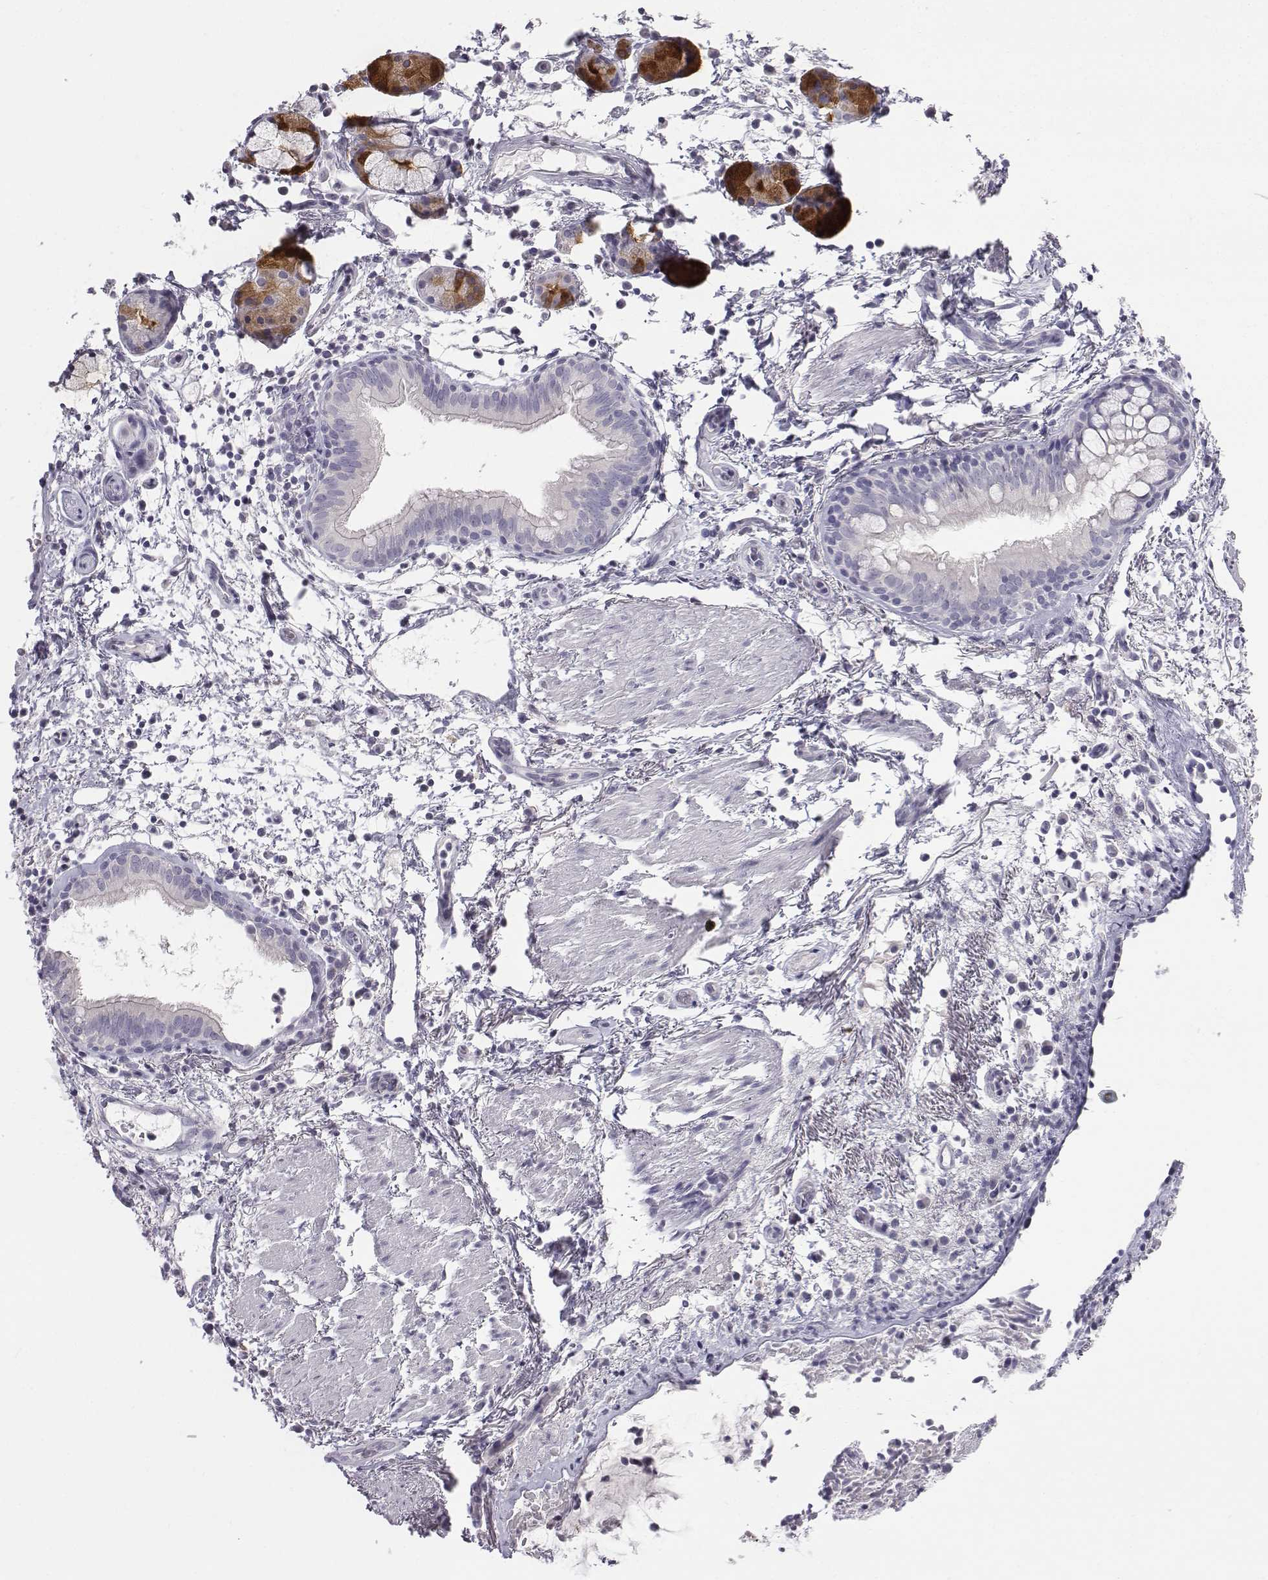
{"staining": {"intensity": "negative", "quantity": "none", "location": "none"}, "tissue": "bronchus", "cell_type": "Respiratory epithelial cells", "image_type": "normal", "snomed": [{"axis": "morphology", "description": "Normal tissue, NOS"}, {"axis": "topography", "description": "Bronchus"}], "caption": "This is an immunohistochemistry micrograph of unremarkable human bronchus. There is no staining in respiratory epithelial cells.", "gene": "C6orf58", "patient": {"sex": "female", "age": 64}}